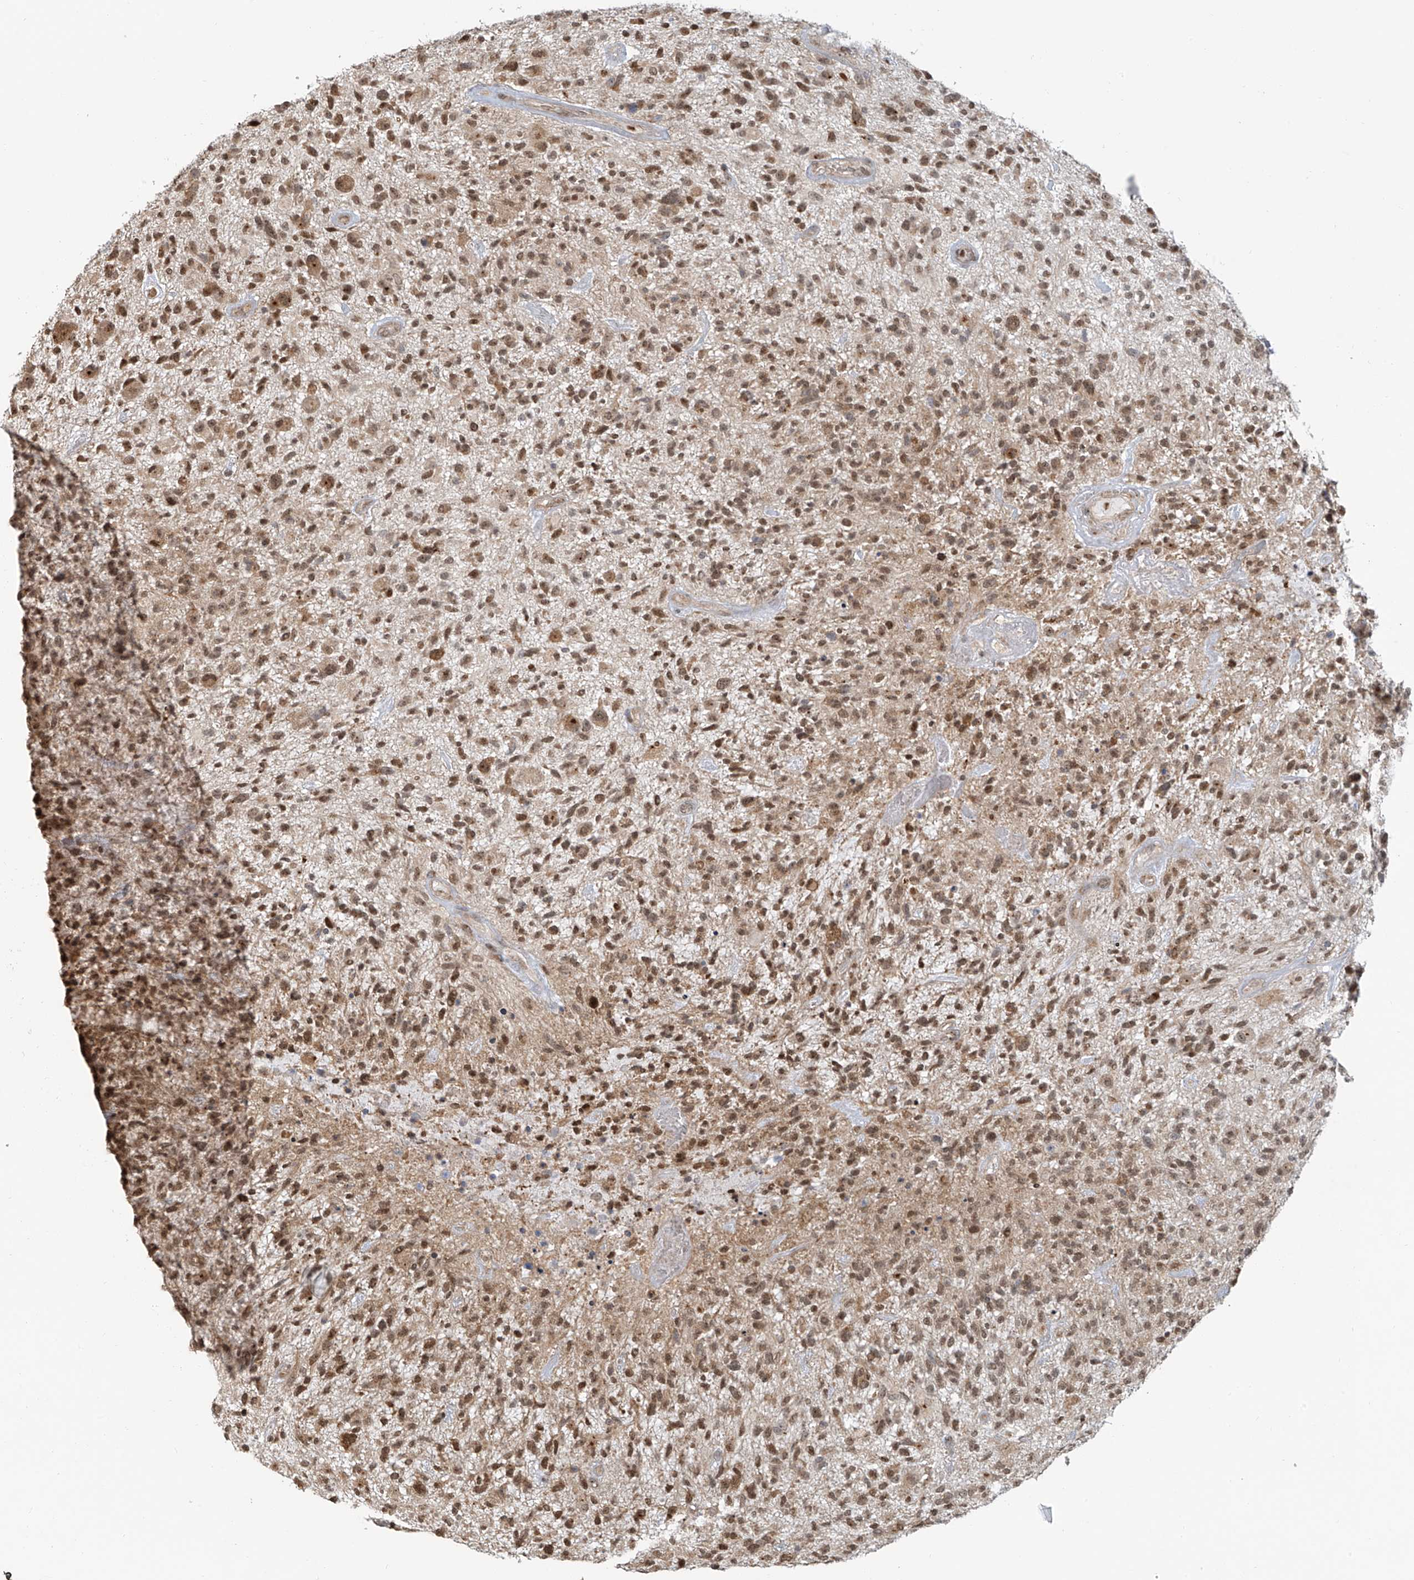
{"staining": {"intensity": "moderate", "quantity": ">75%", "location": "nuclear"}, "tissue": "glioma", "cell_type": "Tumor cells", "image_type": "cancer", "snomed": [{"axis": "morphology", "description": "Glioma, malignant, High grade"}, {"axis": "topography", "description": "Brain"}], "caption": "High-grade glioma (malignant) stained for a protein demonstrates moderate nuclear positivity in tumor cells. The protein is stained brown, and the nuclei are stained in blue (DAB IHC with brightfield microscopy, high magnification).", "gene": "VMP1", "patient": {"sex": "male", "age": 47}}